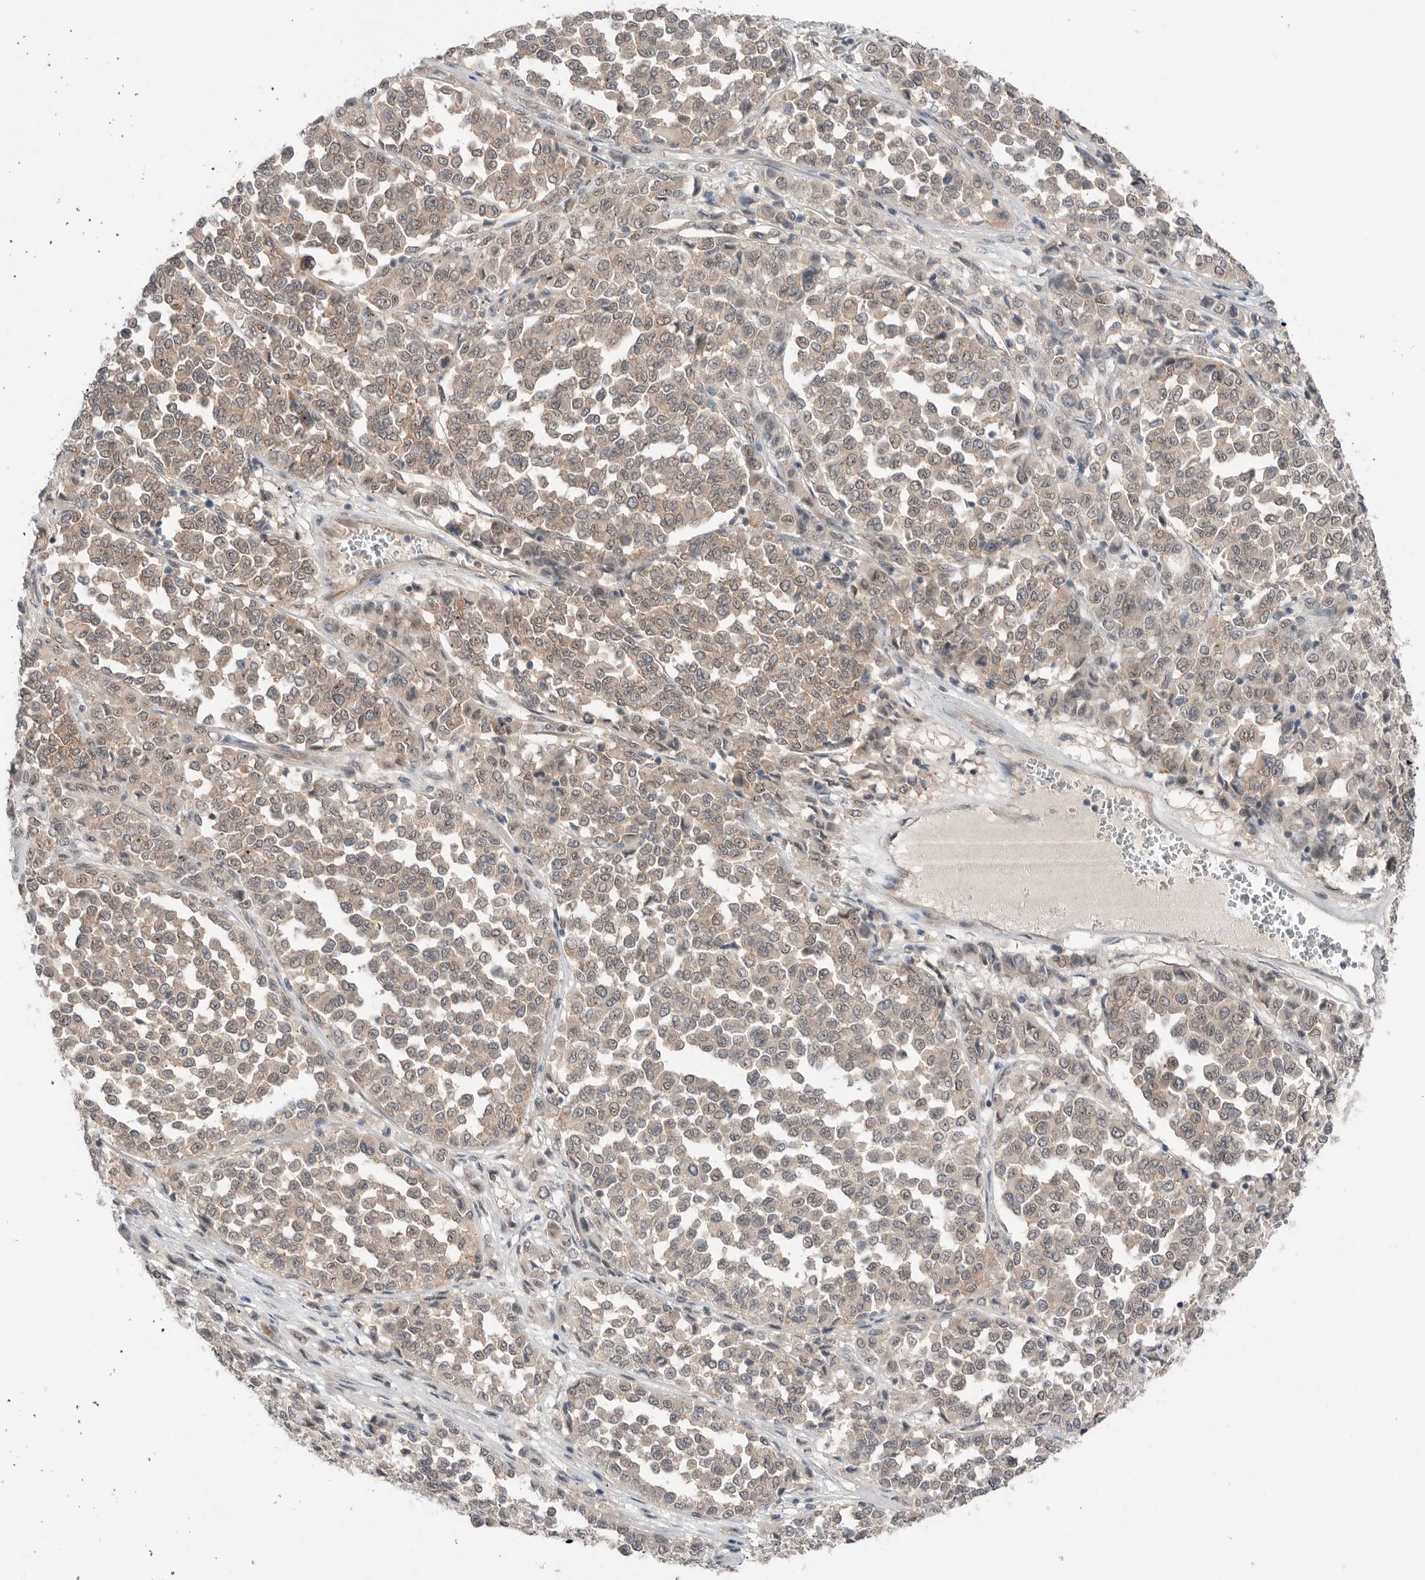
{"staining": {"intensity": "weak", "quantity": ">75%", "location": "cytoplasmic/membranous"}, "tissue": "melanoma", "cell_type": "Tumor cells", "image_type": "cancer", "snomed": [{"axis": "morphology", "description": "Malignant melanoma, Metastatic site"}, {"axis": "topography", "description": "Pancreas"}], "caption": "Immunohistochemistry photomicrograph of neoplastic tissue: malignant melanoma (metastatic site) stained using immunohistochemistry reveals low levels of weak protein expression localized specifically in the cytoplasmic/membranous of tumor cells, appearing as a cytoplasmic/membranous brown color.", "gene": "NTAQ1", "patient": {"sex": "female", "age": 30}}